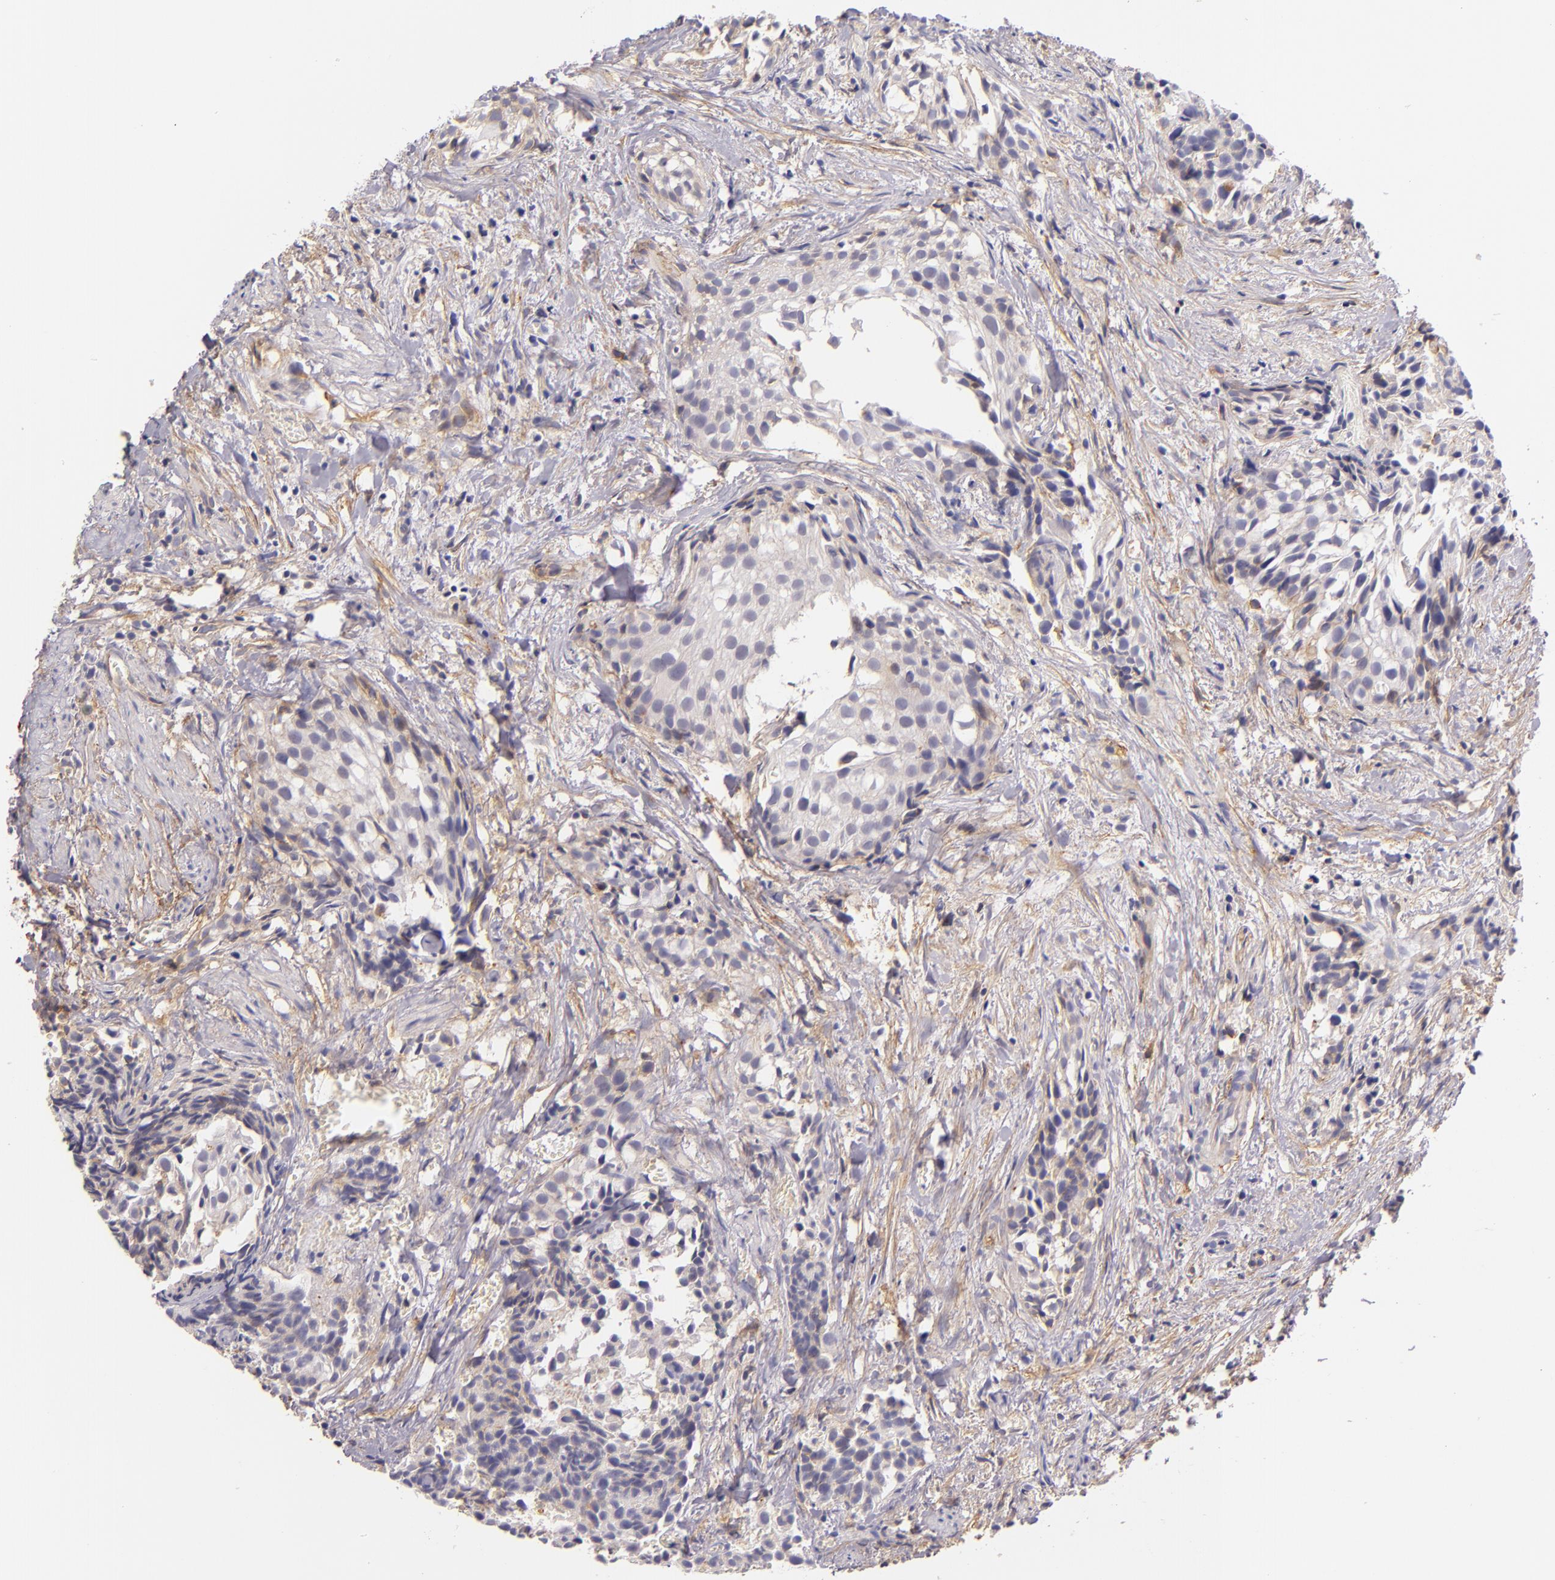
{"staining": {"intensity": "negative", "quantity": "none", "location": "none"}, "tissue": "urothelial cancer", "cell_type": "Tumor cells", "image_type": "cancer", "snomed": [{"axis": "morphology", "description": "Urothelial carcinoma, High grade"}, {"axis": "topography", "description": "Urinary bladder"}], "caption": "The histopathology image reveals no significant expression in tumor cells of high-grade urothelial carcinoma.", "gene": "CTSF", "patient": {"sex": "female", "age": 78}}